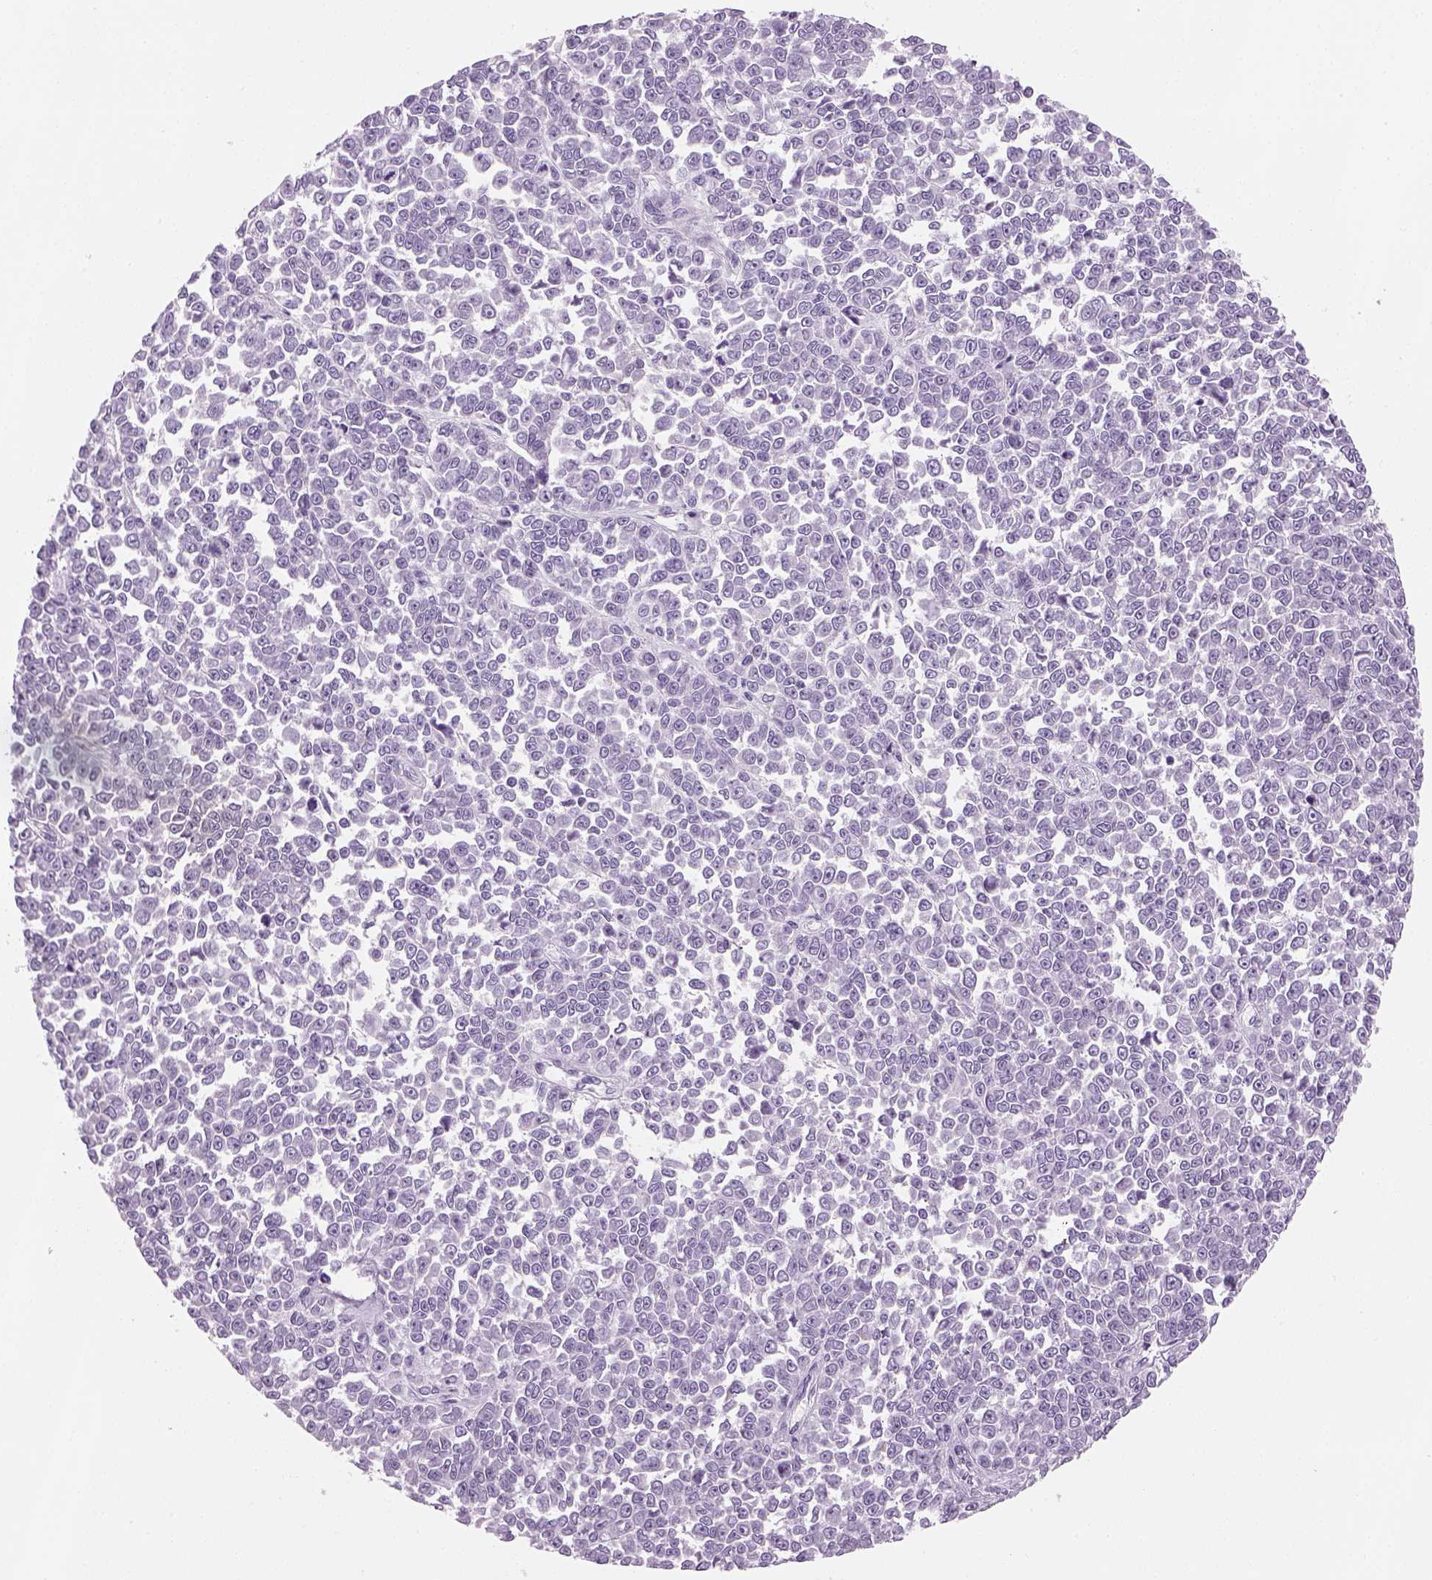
{"staining": {"intensity": "negative", "quantity": "none", "location": "none"}, "tissue": "melanoma", "cell_type": "Tumor cells", "image_type": "cancer", "snomed": [{"axis": "morphology", "description": "Malignant melanoma, NOS"}, {"axis": "topography", "description": "Skin"}], "caption": "IHC micrograph of neoplastic tissue: melanoma stained with DAB (3,3'-diaminobenzidine) exhibits no significant protein expression in tumor cells.", "gene": "KCNMB4", "patient": {"sex": "female", "age": 95}}